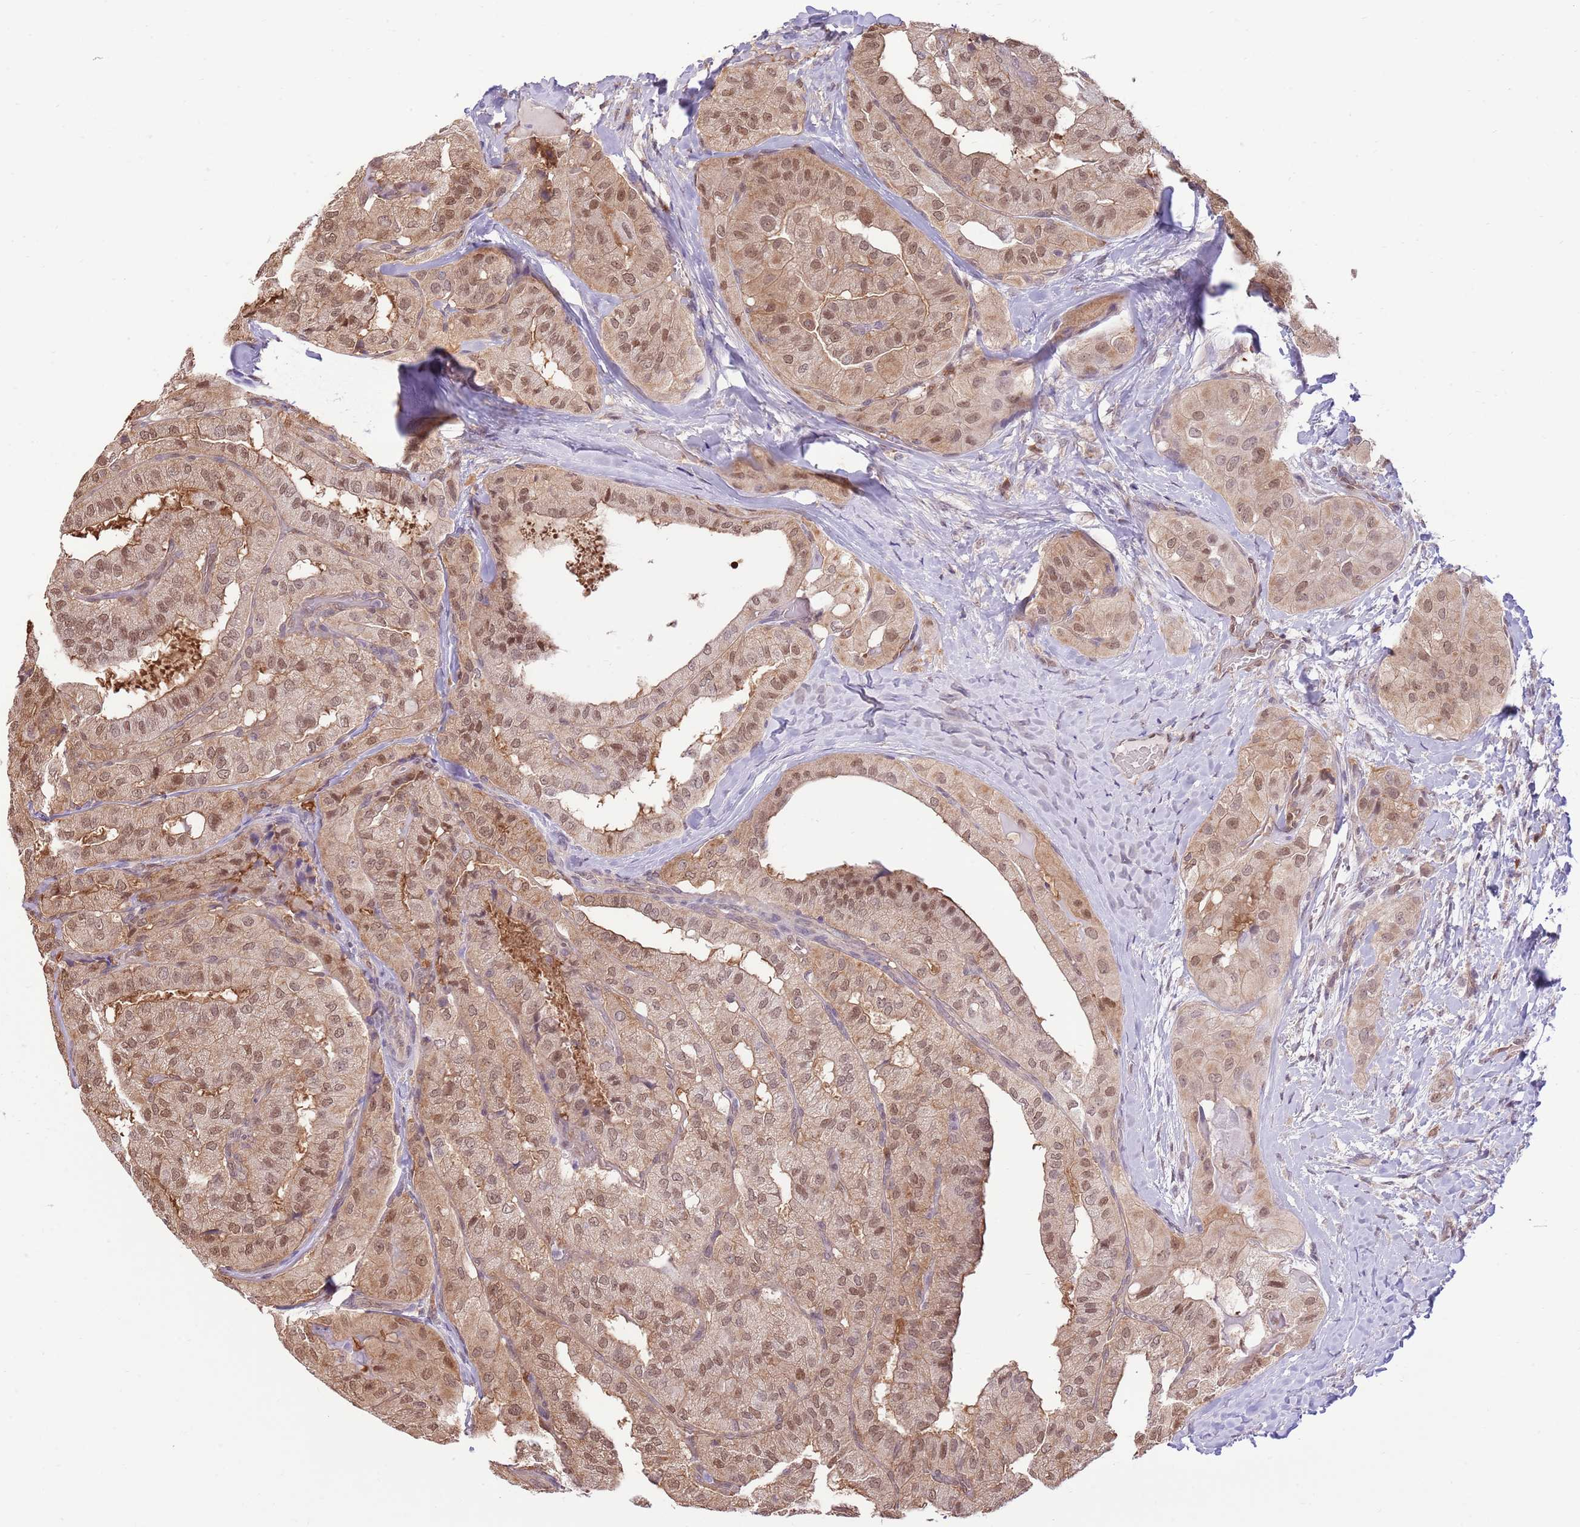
{"staining": {"intensity": "moderate", "quantity": ">75%", "location": "cytoplasmic/membranous,nuclear"}, "tissue": "thyroid cancer", "cell_type": "Tumor cells", "image_type": "cancer", "snomed": [{"axis": "morphology", "description": "Normal tissue, NOS"}, {"axis": "morphology", "description": "Papillary adenocarcinoma, NOS"}, {"axis": "topography", "description": "Thyroid gland"}], "caption": "A brown stain labels moderate cytoplasmic/membranous and nuclear positivity of a protein in human thyroid papillary adenocarcinoma tumor cells. The staining was performed using DAB, with brown indicating positive protein expression. Nuclei are stained blue with hematoxylin.", "gene": "NSFL1C", "patient": {"sex": "female", "age": 59}}